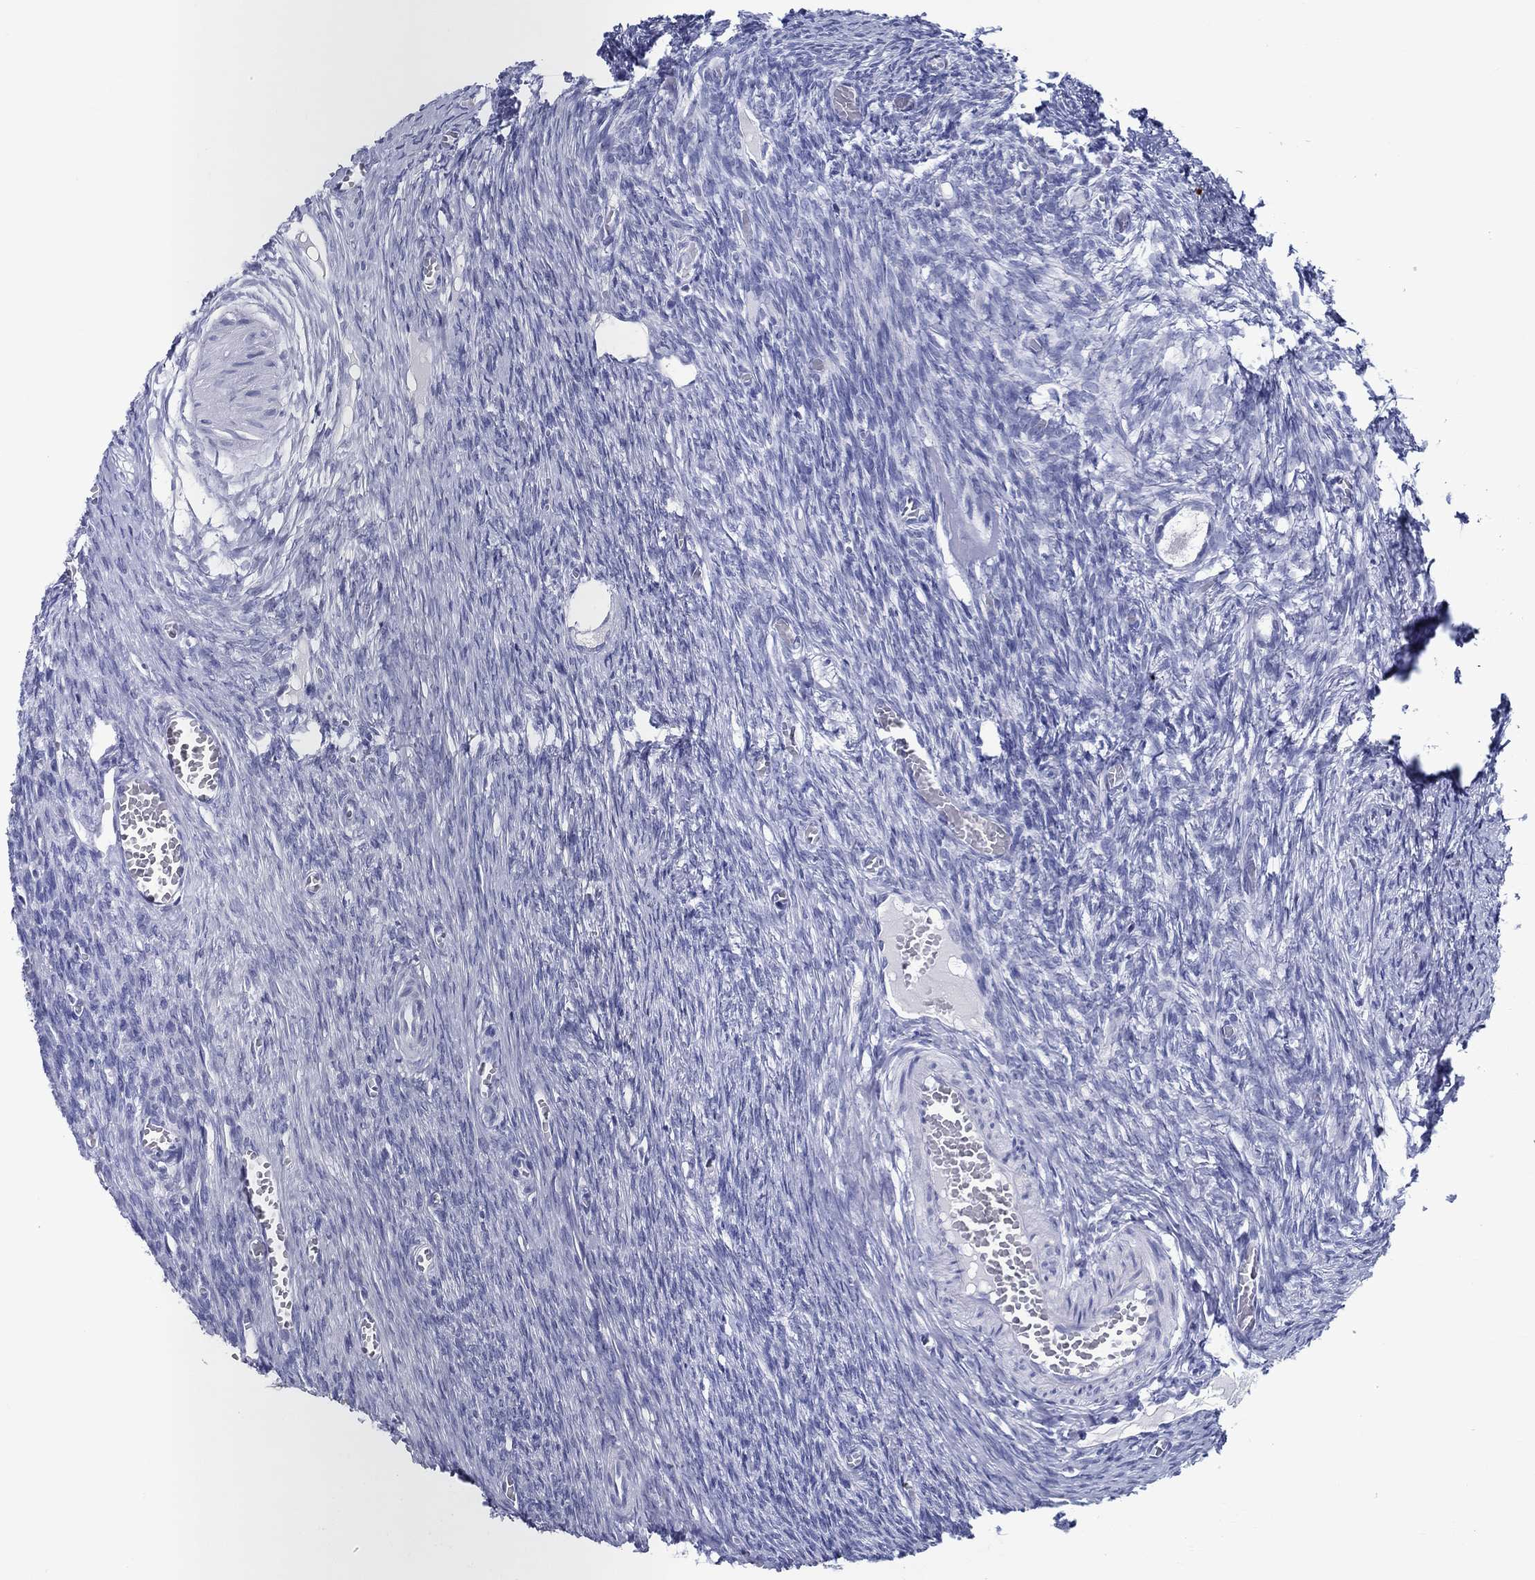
{"staining": {"intensity": "negative", "quantity": "none", "location": "none"}, "tissue": "ovary", "cell_type": "Follicle cells", "image_type": "normal", "snomed": [{"axis": "morphology", "description": "Normal tissue, NOS"}, {"axis": "topography", "description": "Ovary"}], "caption": "This histopathology image is of unremarkable ovary stained with IHC to label a protein in brown with the nuclei are counter-stained blue. There is no staining in follicle cells. Nuclei are stained in blue.", "gene": "BSPRY", "patient": {"sex": "female", "age": 27}}